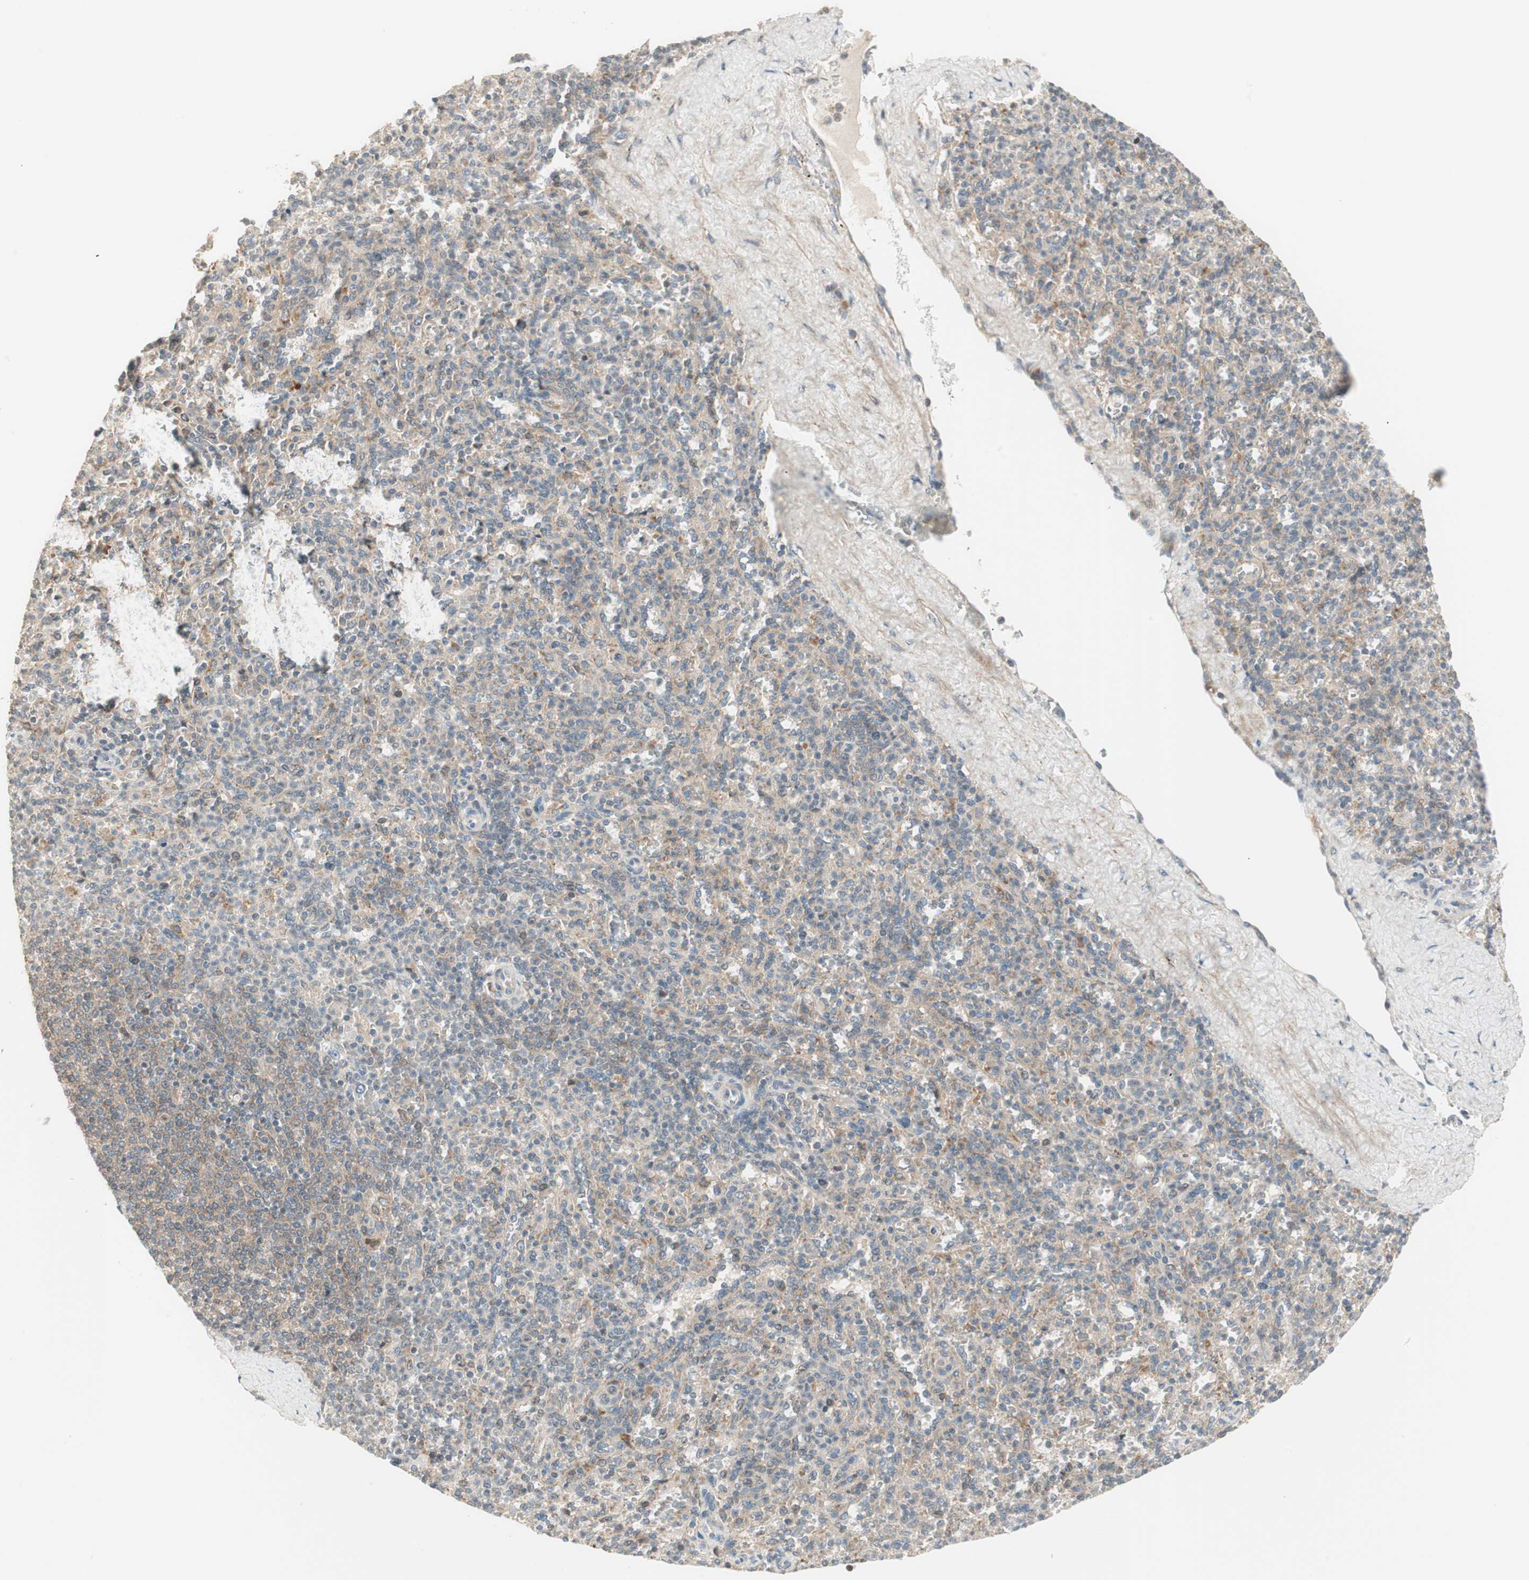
{"staining": {"intensity": "weak", "quantity": "<25%", "location": "cytoplasmic/membranous"}, "tissue": "spleen", "cell_type": "Cells in red pulp", "image_type": "normal", "snomed": [{"axis": "morphology", "description": "Normal tissue, NOS"}, {"axis": "topography", "description": "Spleen"}], "caption": "IHC photomicrograph of benign human spleen stained for a protein (brown), which displays no staining in cells in red pulp. (Immunohistochemistry, brightfield microscopy, high magnification).", "gene": "SFRP1", "patient": {"sex": "male", "age": 36}}